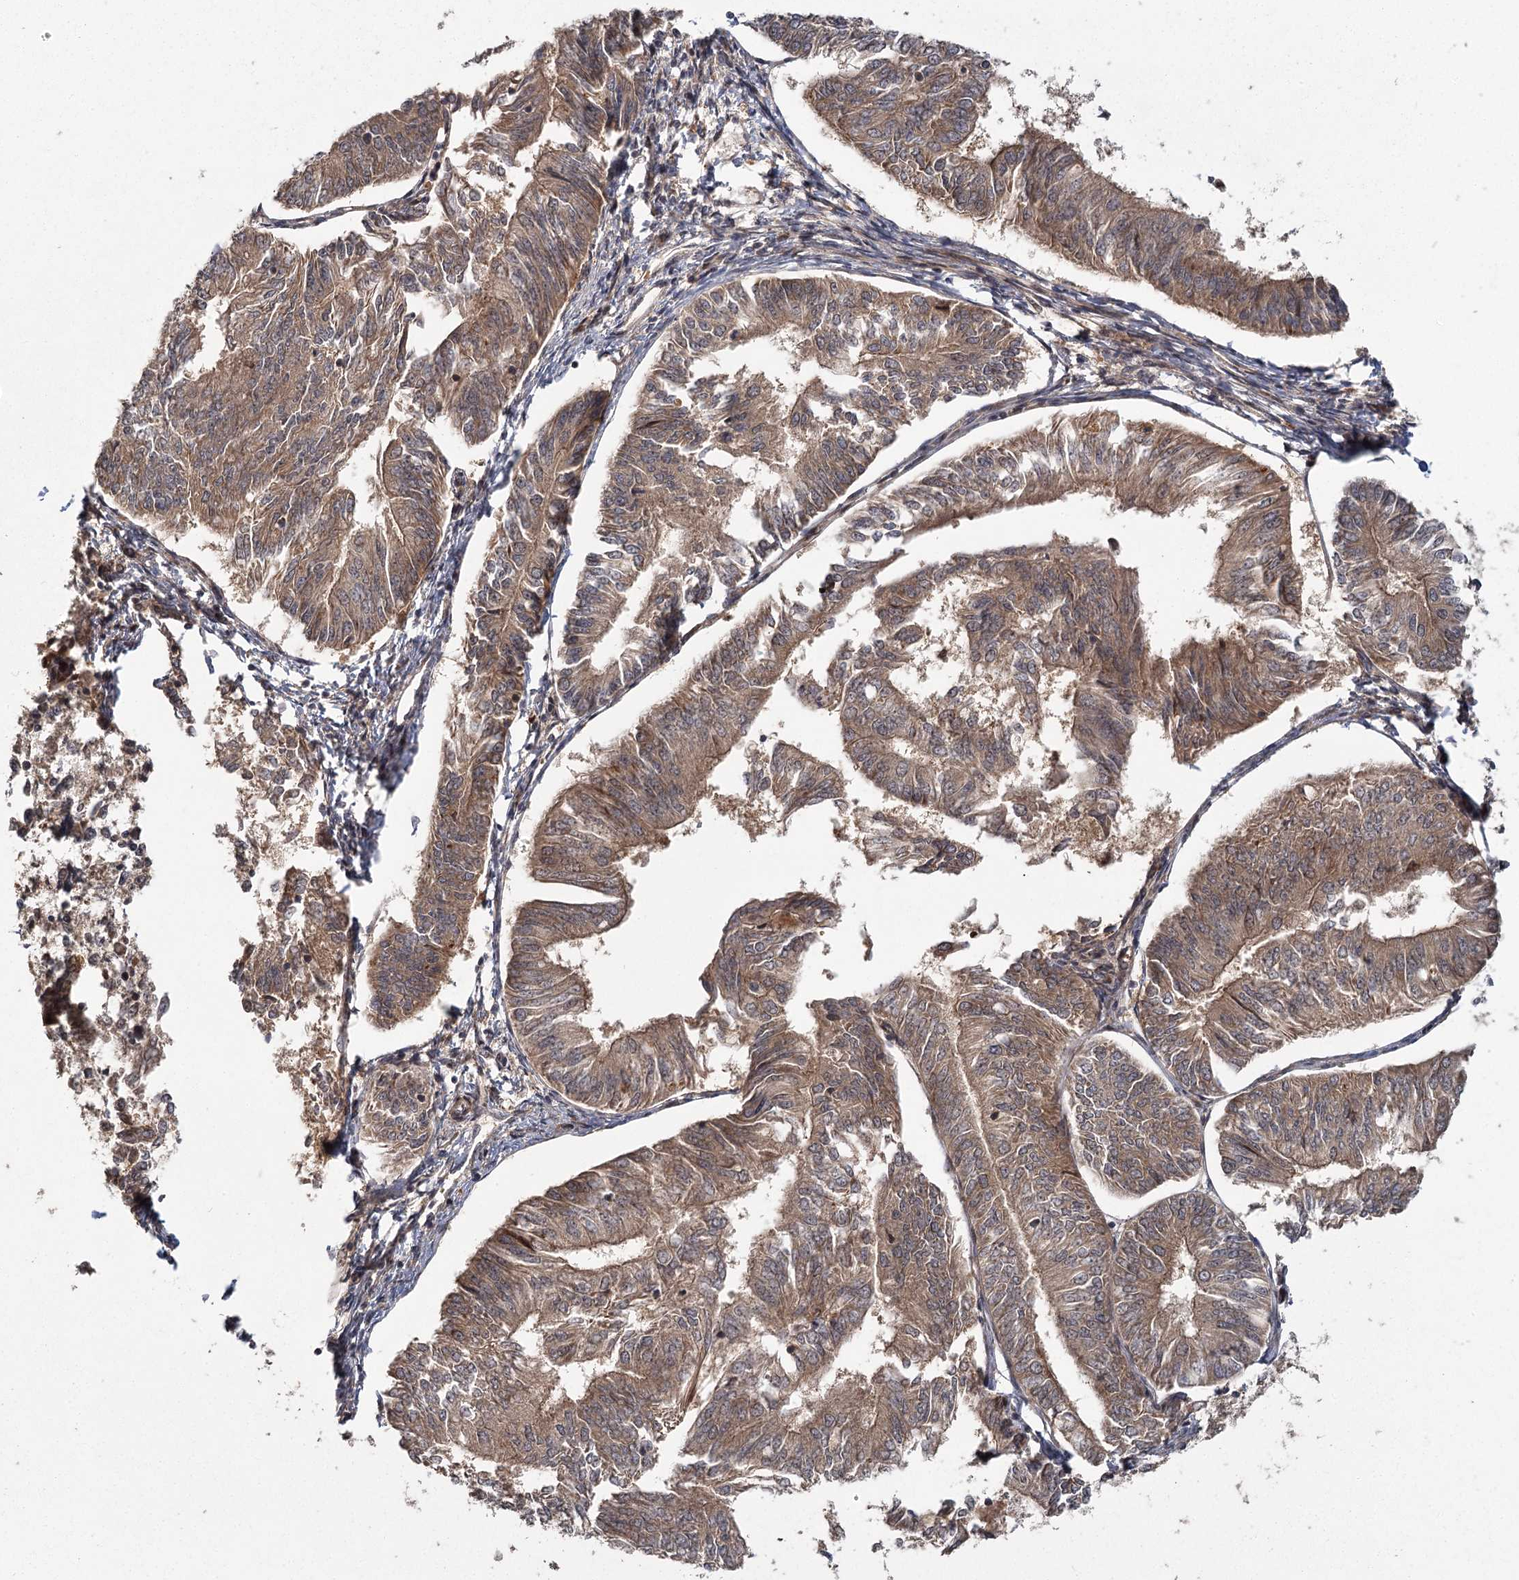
{"staining": {"intensity": "moderate", "quantity": ">75%", "location": "cytoplasmic/membranous"}, "tissue": "endometrial cancer", "cell_type": "Tumor cells", "image_type": "cancer", "snomed": [{"axis": "morphology", "description": "Adenocarcinoma, NOS"}, {"axis": "topography", "description": "Endometrium"}], "caption": "A high-resolution photomicrograph shows IHC staining of endometrial cancer, which demonstrates moderate cytoplasmic/membranous expression in approximately >75% of tumor cells.", "gene": "RAPGEF6", "patient": {"sex": "female", "age": 58}}